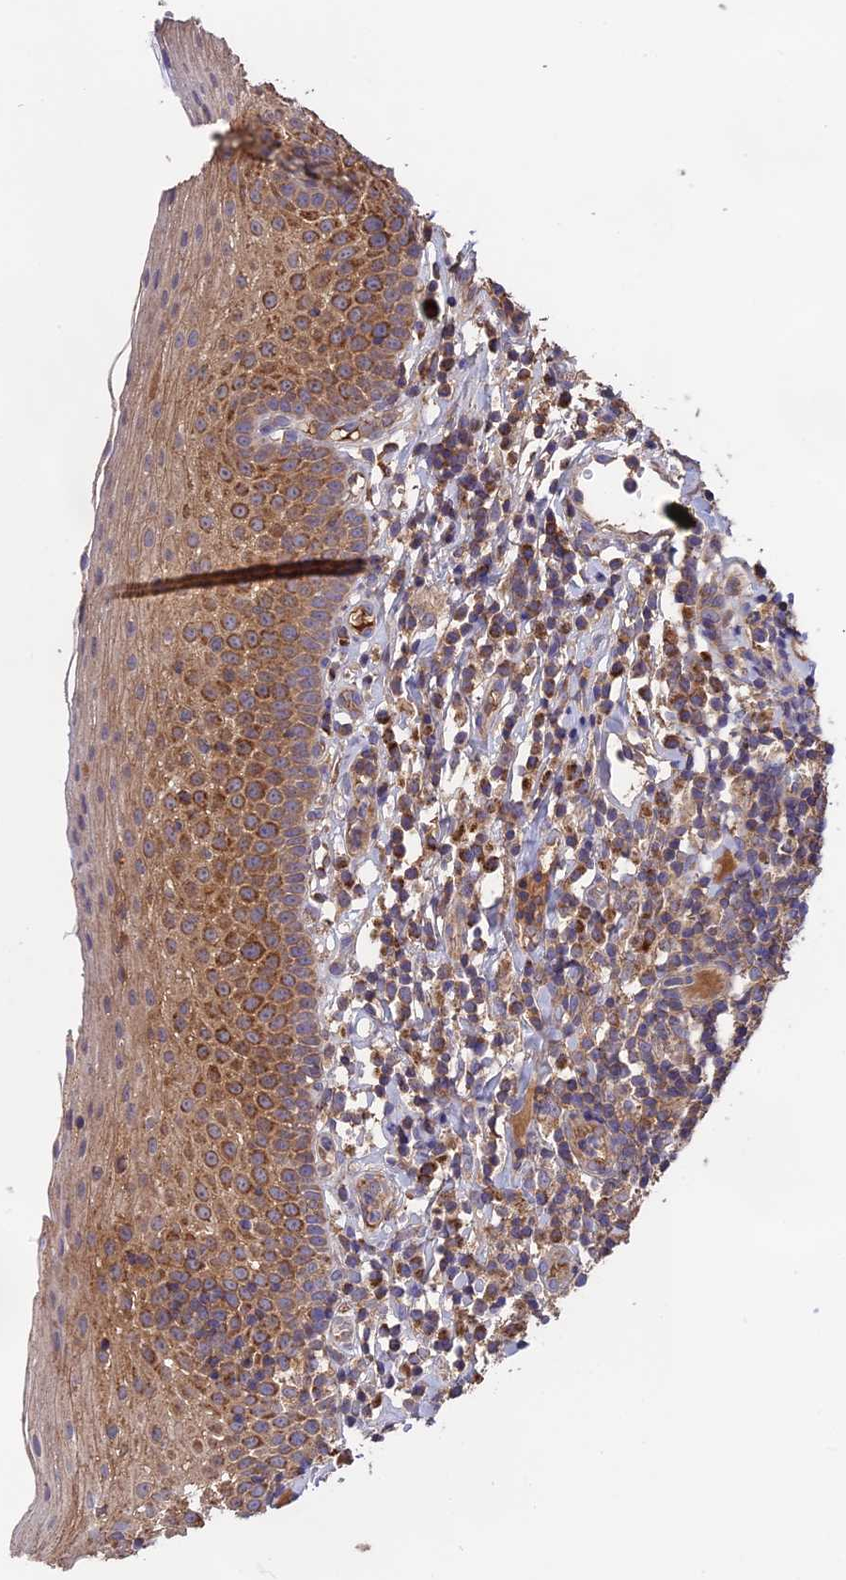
{"staining": {"intensity": "moderate", "quantity": ">75%", "location": "cytoplasmic/membranous"}, "tissue": "oral mucosa", "cell_type": "Squamous epithelial cells", "image_type": "normal", "snomed": [{"axis": "morphology", "description": "Normal tissue, NOS"}, {"axis": "topography", "description": "Oral tissue"}], "caption": "There is medium levels of moderate cytoplasmic/membranous positivity in squamous epithelial cells of normal oral mucosa, as demonstrated by immunohistochemical staining (brown color).", "gene": "NUDT8", "patient": {"sex": "female", "age": 69}}